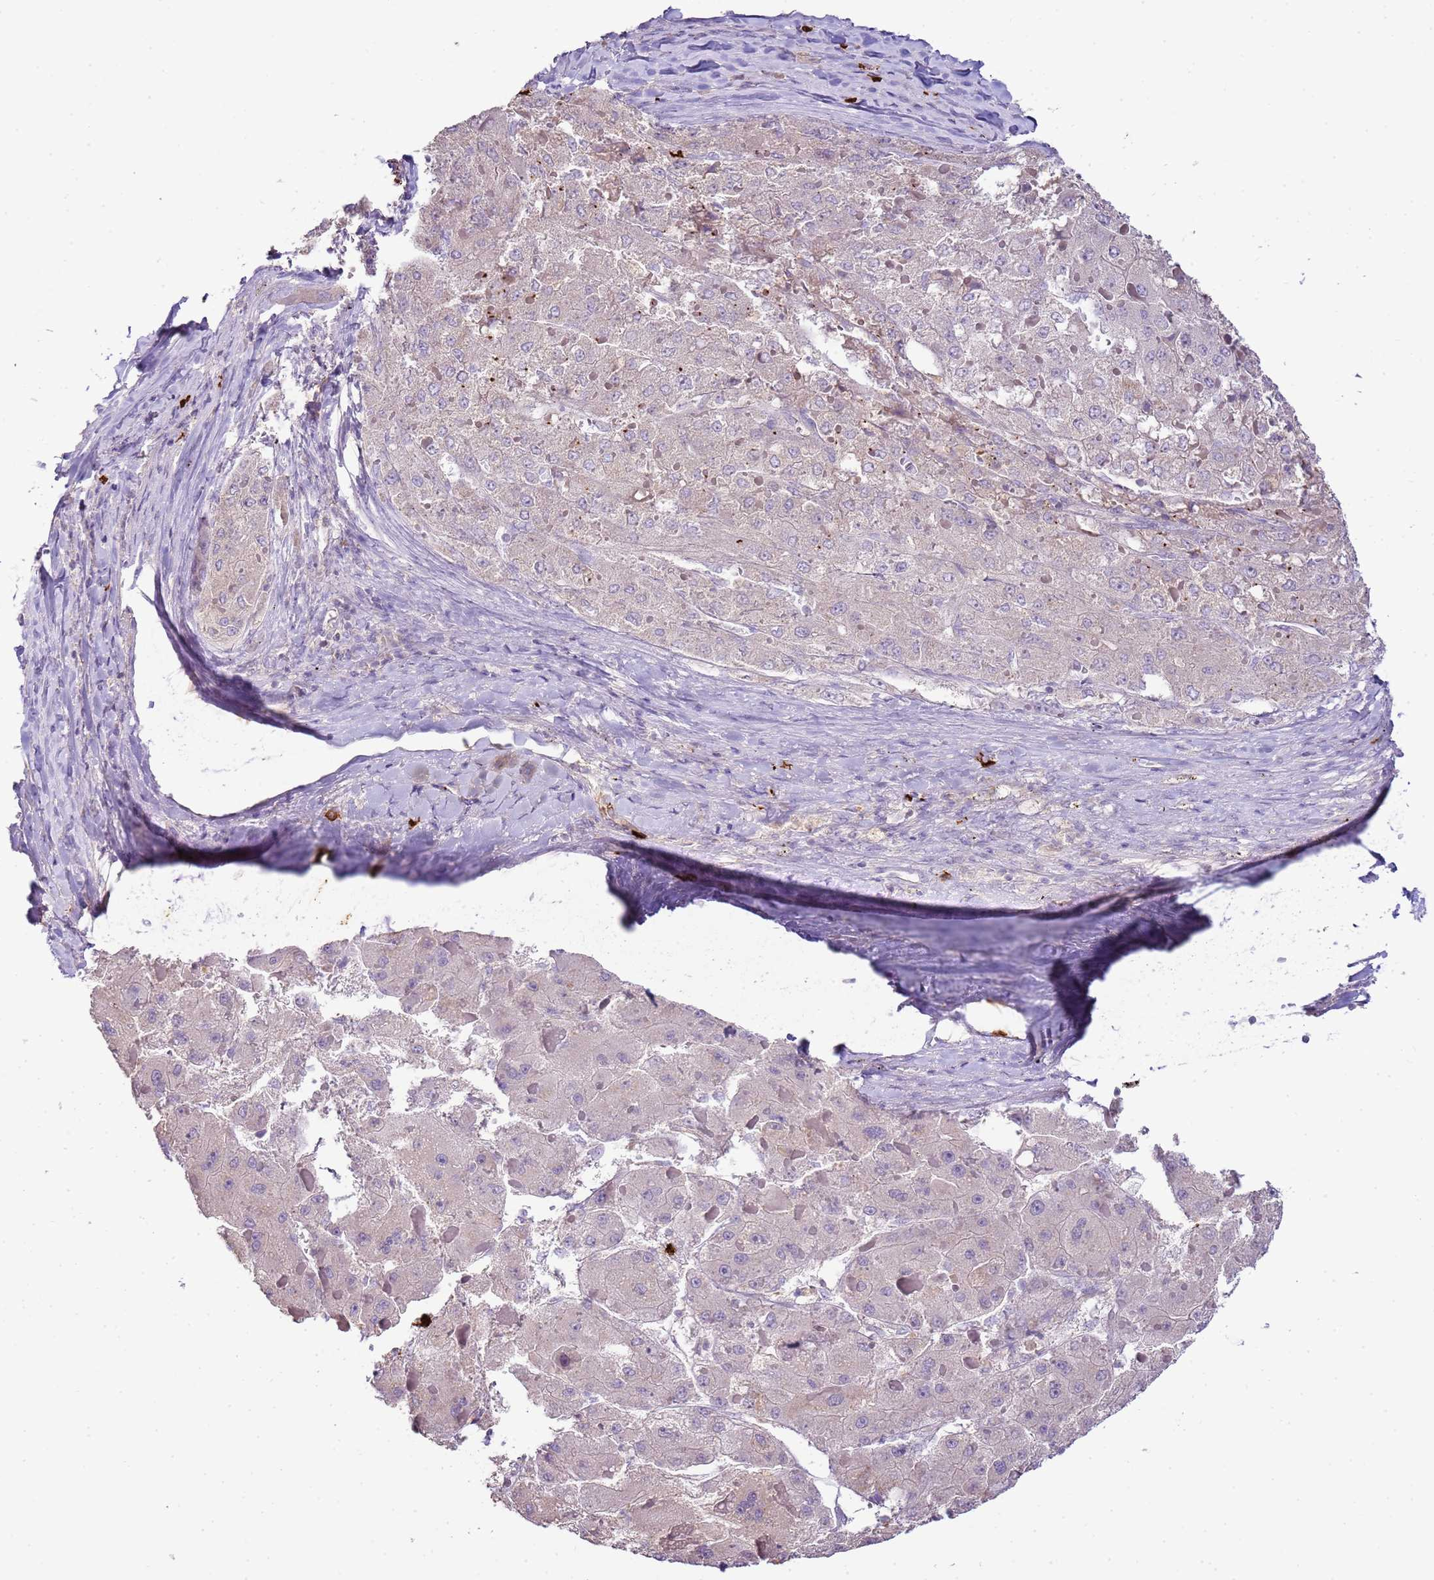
{"staining": {"intensity": "negative", "quantity": "none", "location": "none"}, "tissue": "liver cancer", "cell_type": "Tumor cells", "image_type": "cancer", "snomed": [{"axis": "morphology", "description": "Carcinoma, Hepatocellular, NOS"}, {"axis": "topography", "description": "Liver"}], "caption": "This is an IHC histopathology image of human liver cancer. There is no staining in tumor cells.", "gene": "IL2RG", "patient": {"sex": "female", "age": 73}}